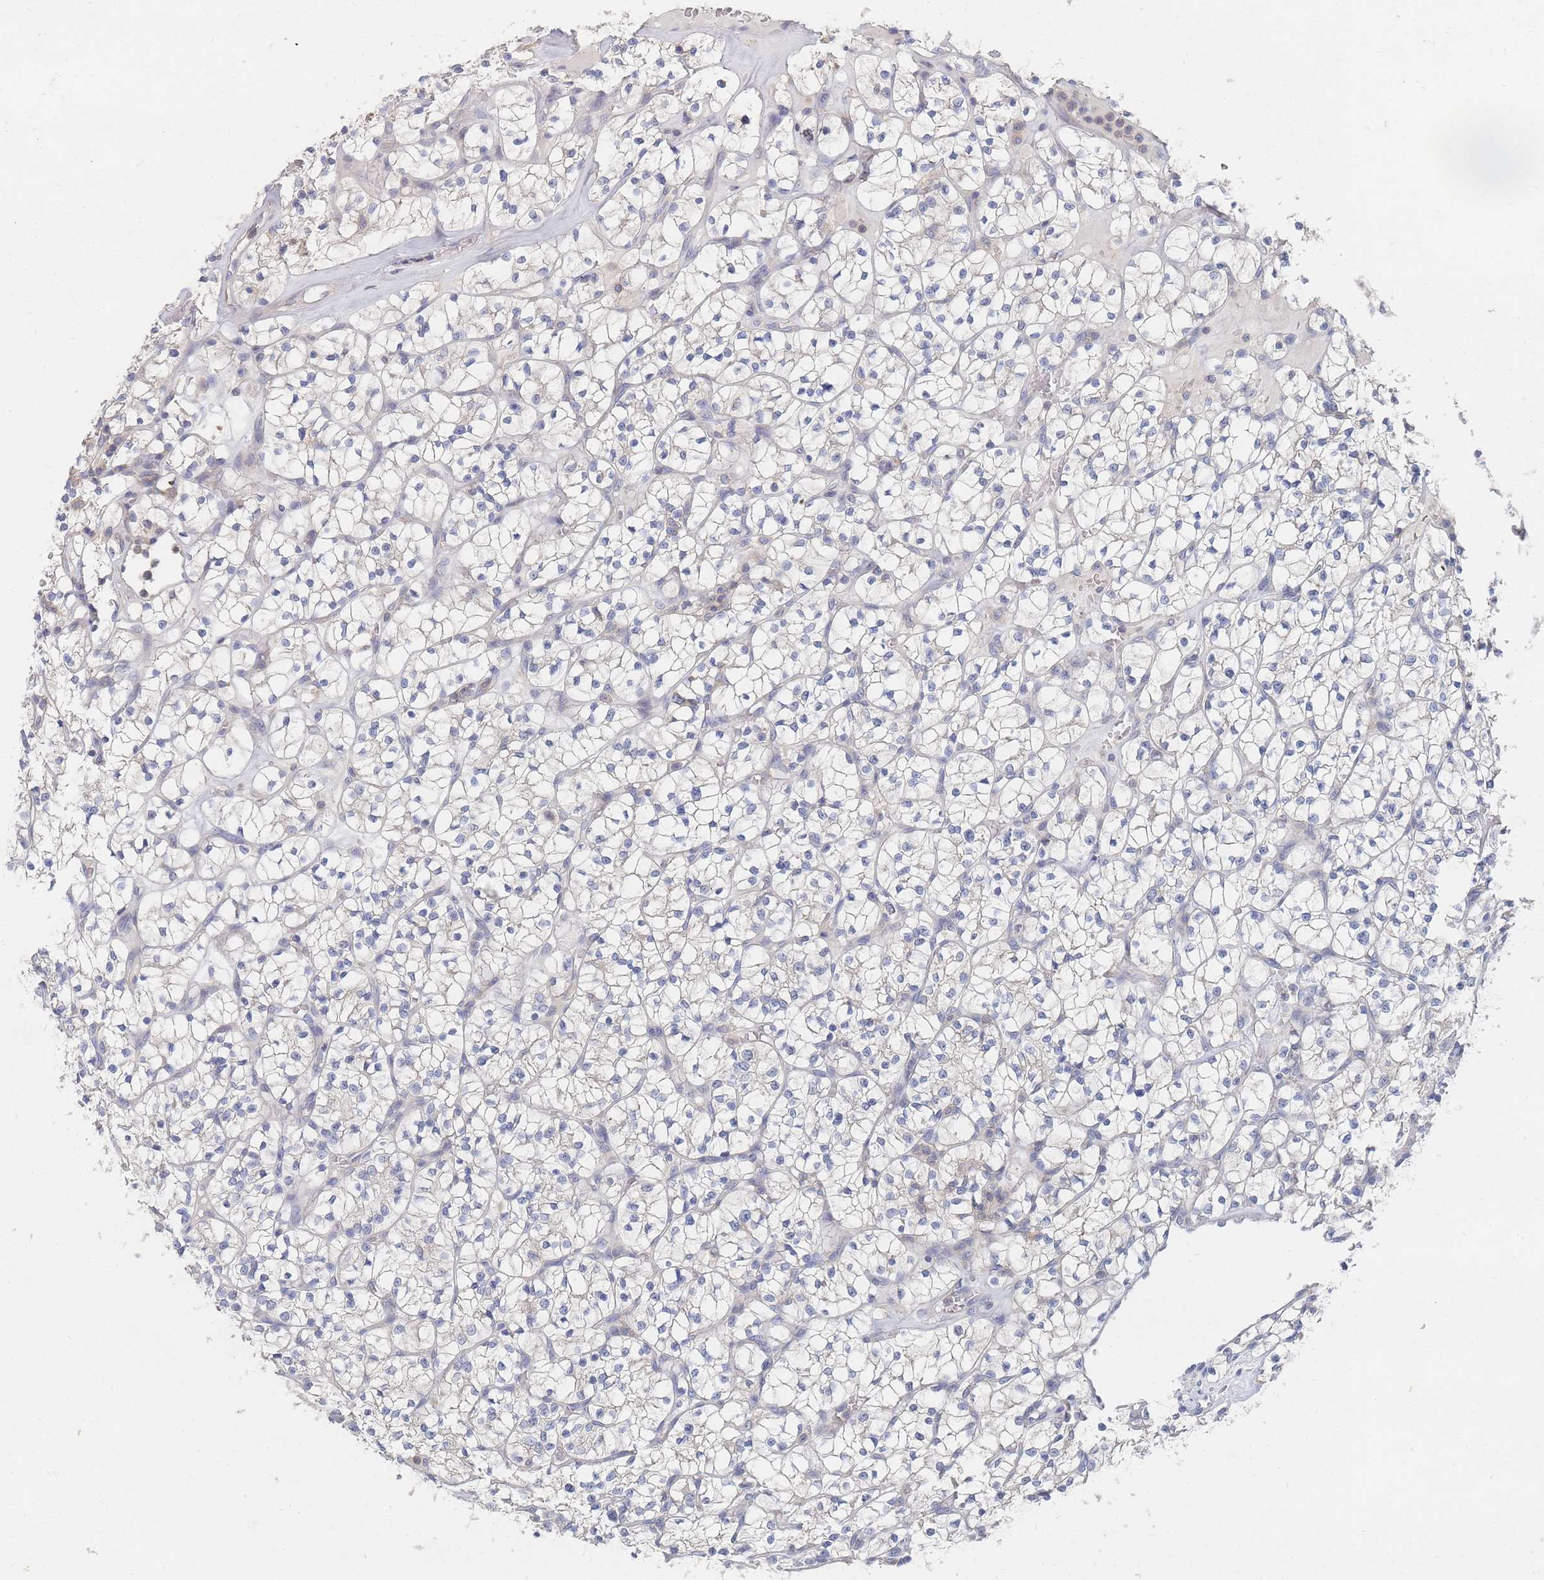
{"staining": {"intensity": "negative", "quantity": "none", "location": "none"}, "tissue": "renal cancer", "cell_type": "Tumor cells", "image_type": "cancer", "snomed": [{"axis": "morphology", "description": "Adenocarcinoma, NOS"}, {"axis": "topography", "description": "Kidney"}], "caption": "DAB immunohistochemical staining of human renal cancer (adenocarcinoma) demonstrates no significant positivity in tumor cells.", "gene": "PPP6C", "patient": {"sex": "female", "age": 64}}